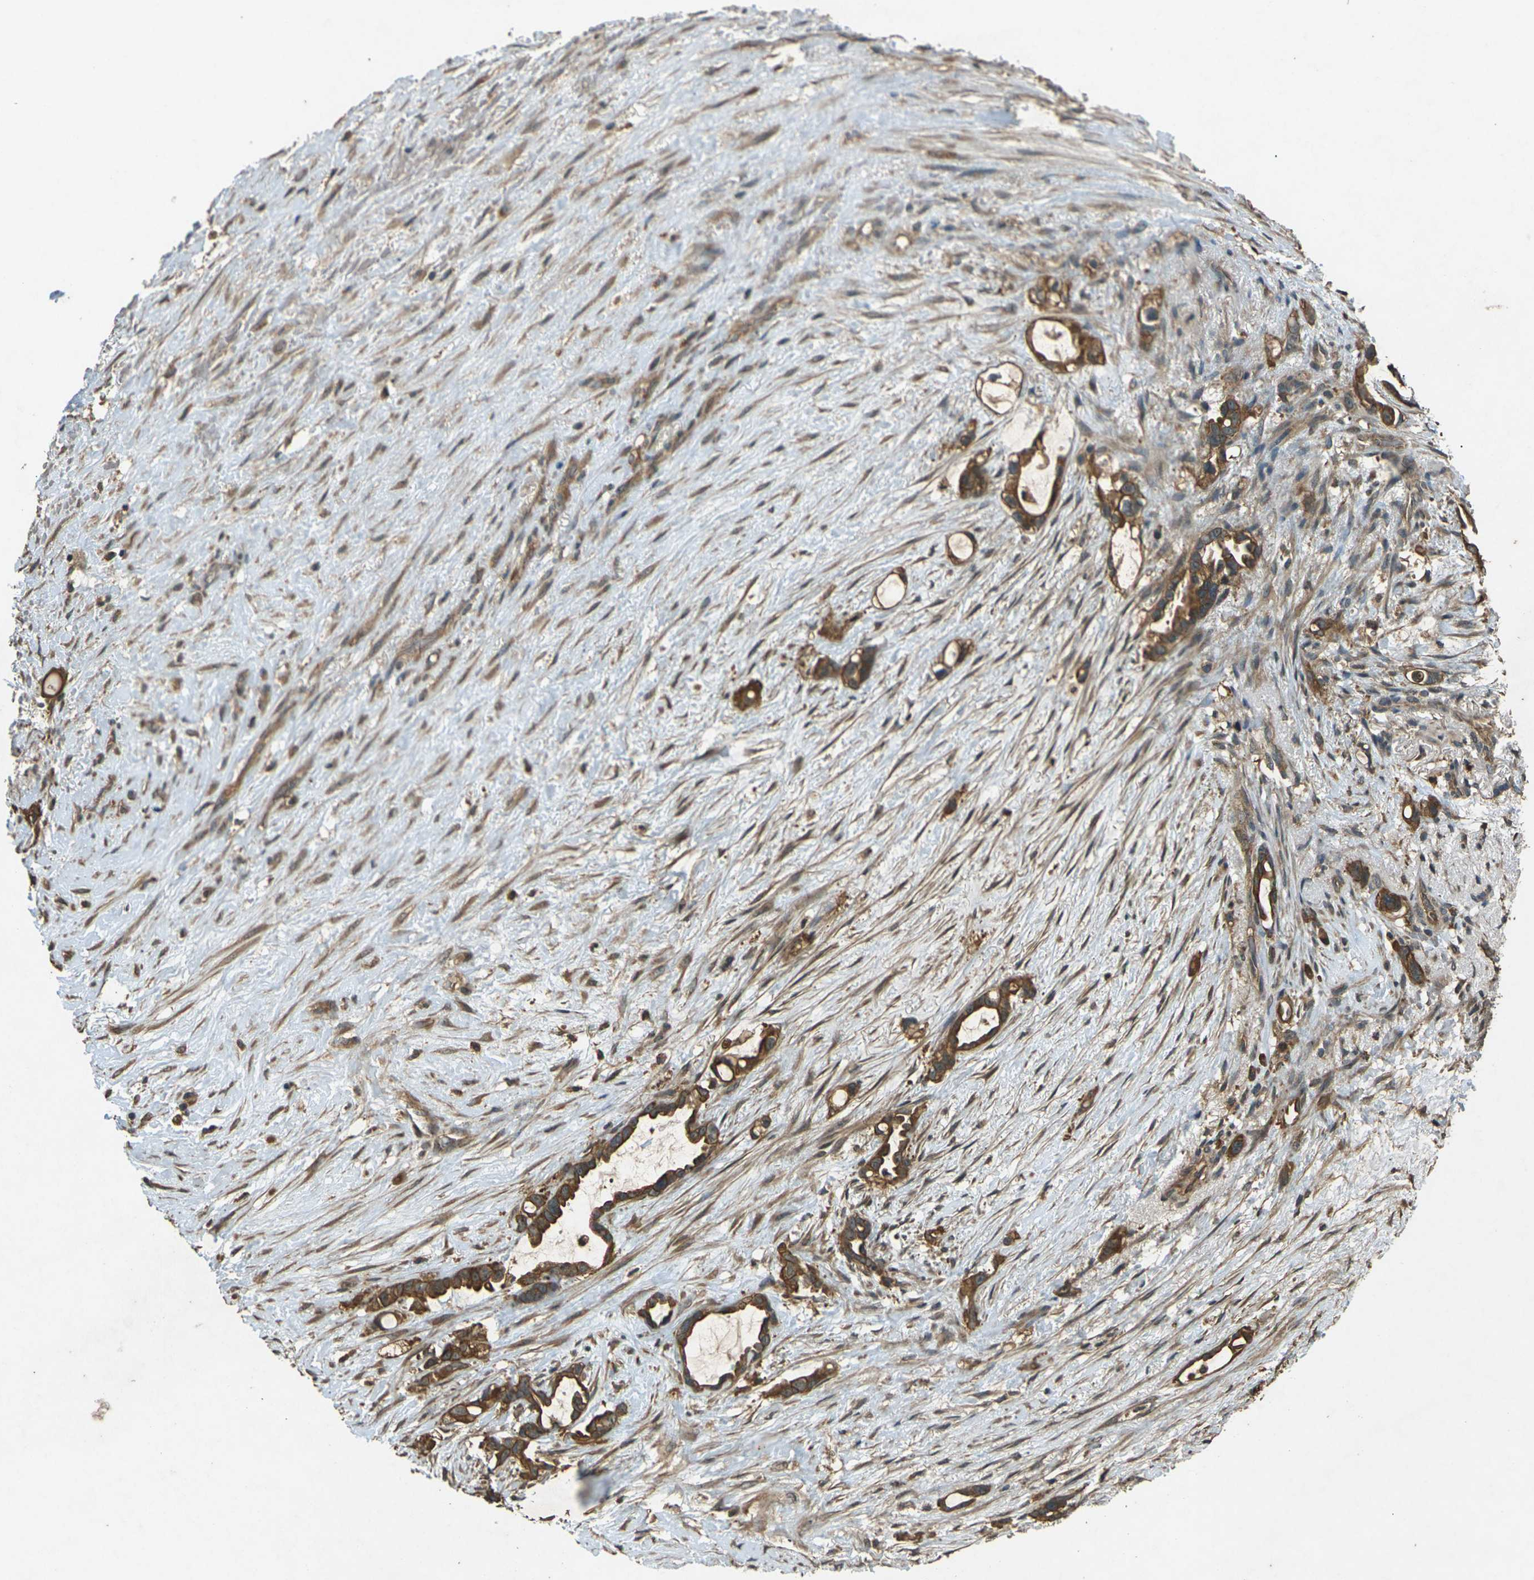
{"staining": {"intensity": "moderate", "quantity": ">75%", "location": "cytoplasmic/membranous"}, "tissue": "liver cancer", "cell_type": "Tumor cells", "image_type": "cancer", "snomed": [{"axis": "morphology", "description": "Cholangiocarcinoma"}, {"axis": "topography", "description": "Liver"}], "caption": "Immunohistochemical staining of liver cancer exhibits medium levels of moderate cytoplasmic/membranous protein expression in approximately >75% of tumor cells.", "gene": "TAP1", "patient": {"sex": "female", "age": 65}}